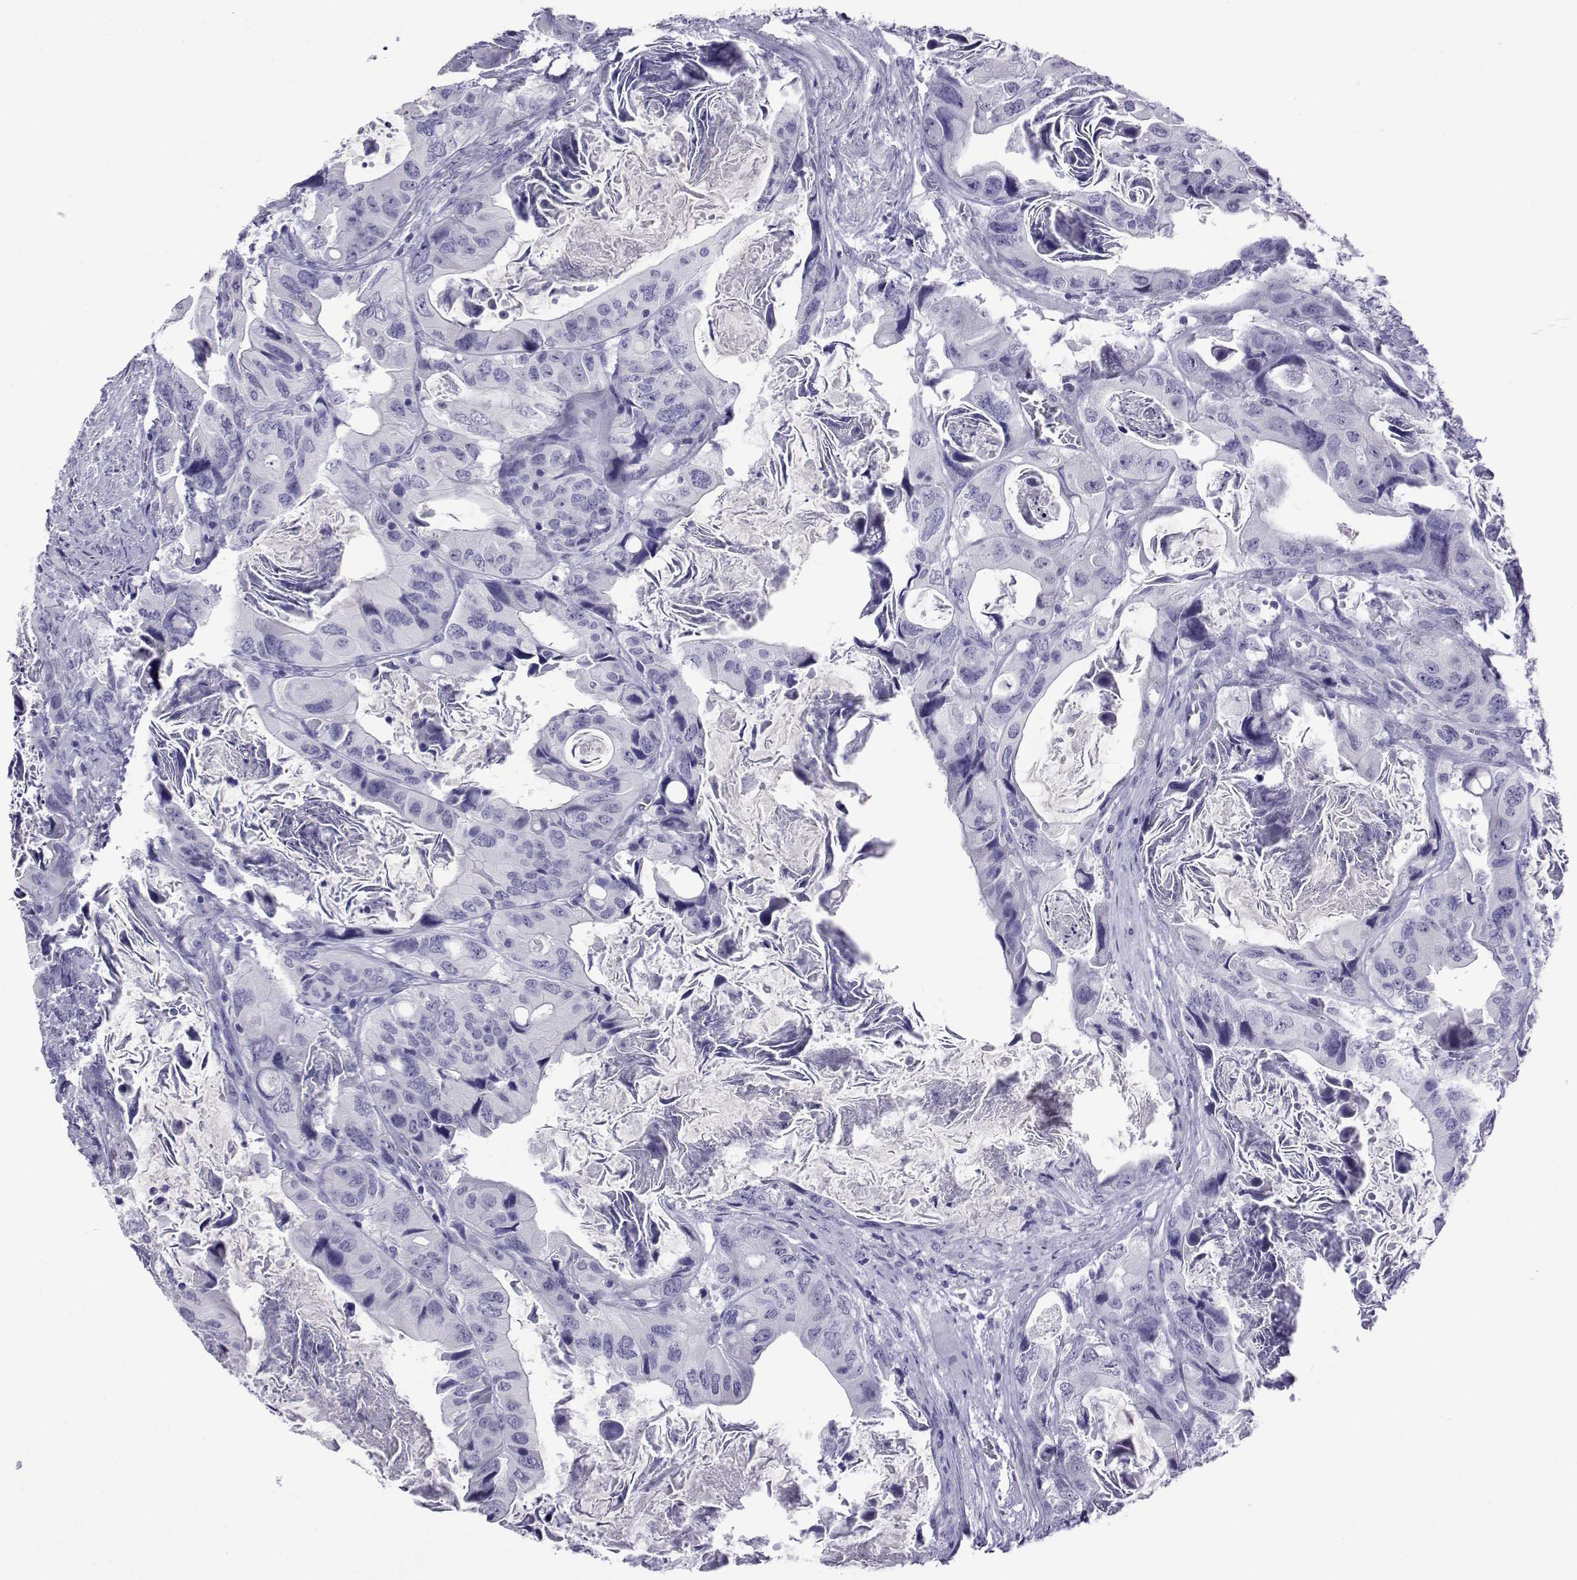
{"staining": {"intensity": "negative", "quantity": "none", "location": "none"}, "tissue": "colorectal cancer", "cell_type": "Tumor cells", "image_type": "cancer", "snomed": [{"axis": "morphology", "description": "Adenocarcinoma, NOS"}, {"axis": "topography", "description": "Rectum"}], "caption": "An image of human adenocarcinoma (colorectal) is negative for staining in tumor cells.", "gene": "ACTL7A", "patient": {"sex": "male", "age": 64}}